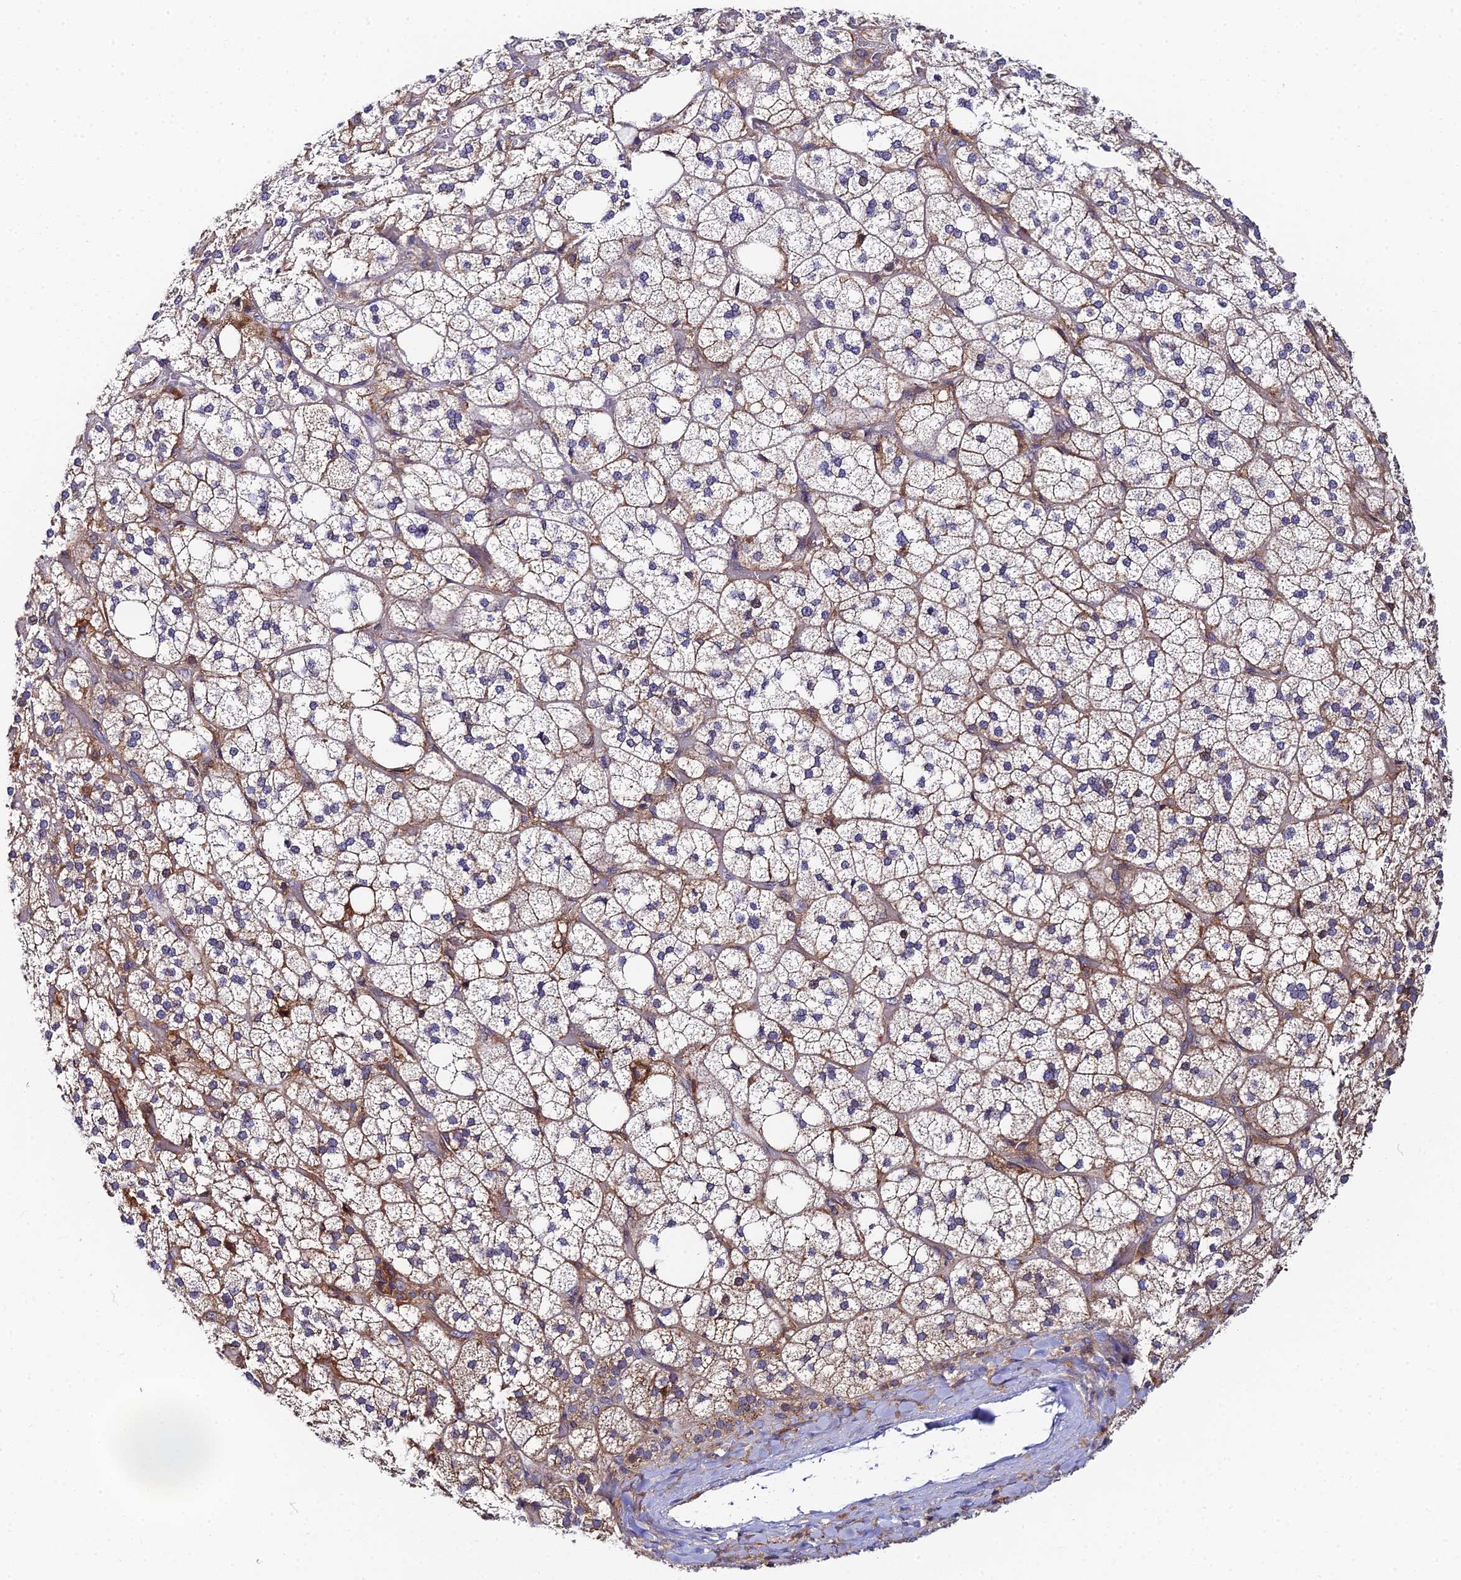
{"staining": {"intensity": "weak", "quantity": "25%-75%", "location": "cytoplasmic/membranous"}, "tissue": "adrenal gland", "cell_type": "Glandular cells", "image_type": "normal", "snomed": [{"axis": "morphology", "description": "Normal tissue, NOS"}, {"axis": "topography", "description": "Adrenal gland"}], "caption": "A brown stain shows weak cytoplasmic/membranous staining of a protein in glandular cells of benign human adrenal gland. (IHC, brightfield microscopy, high magnification).", "gene": "GNG5B", "patient": {"sex": "male", "age": 61}}